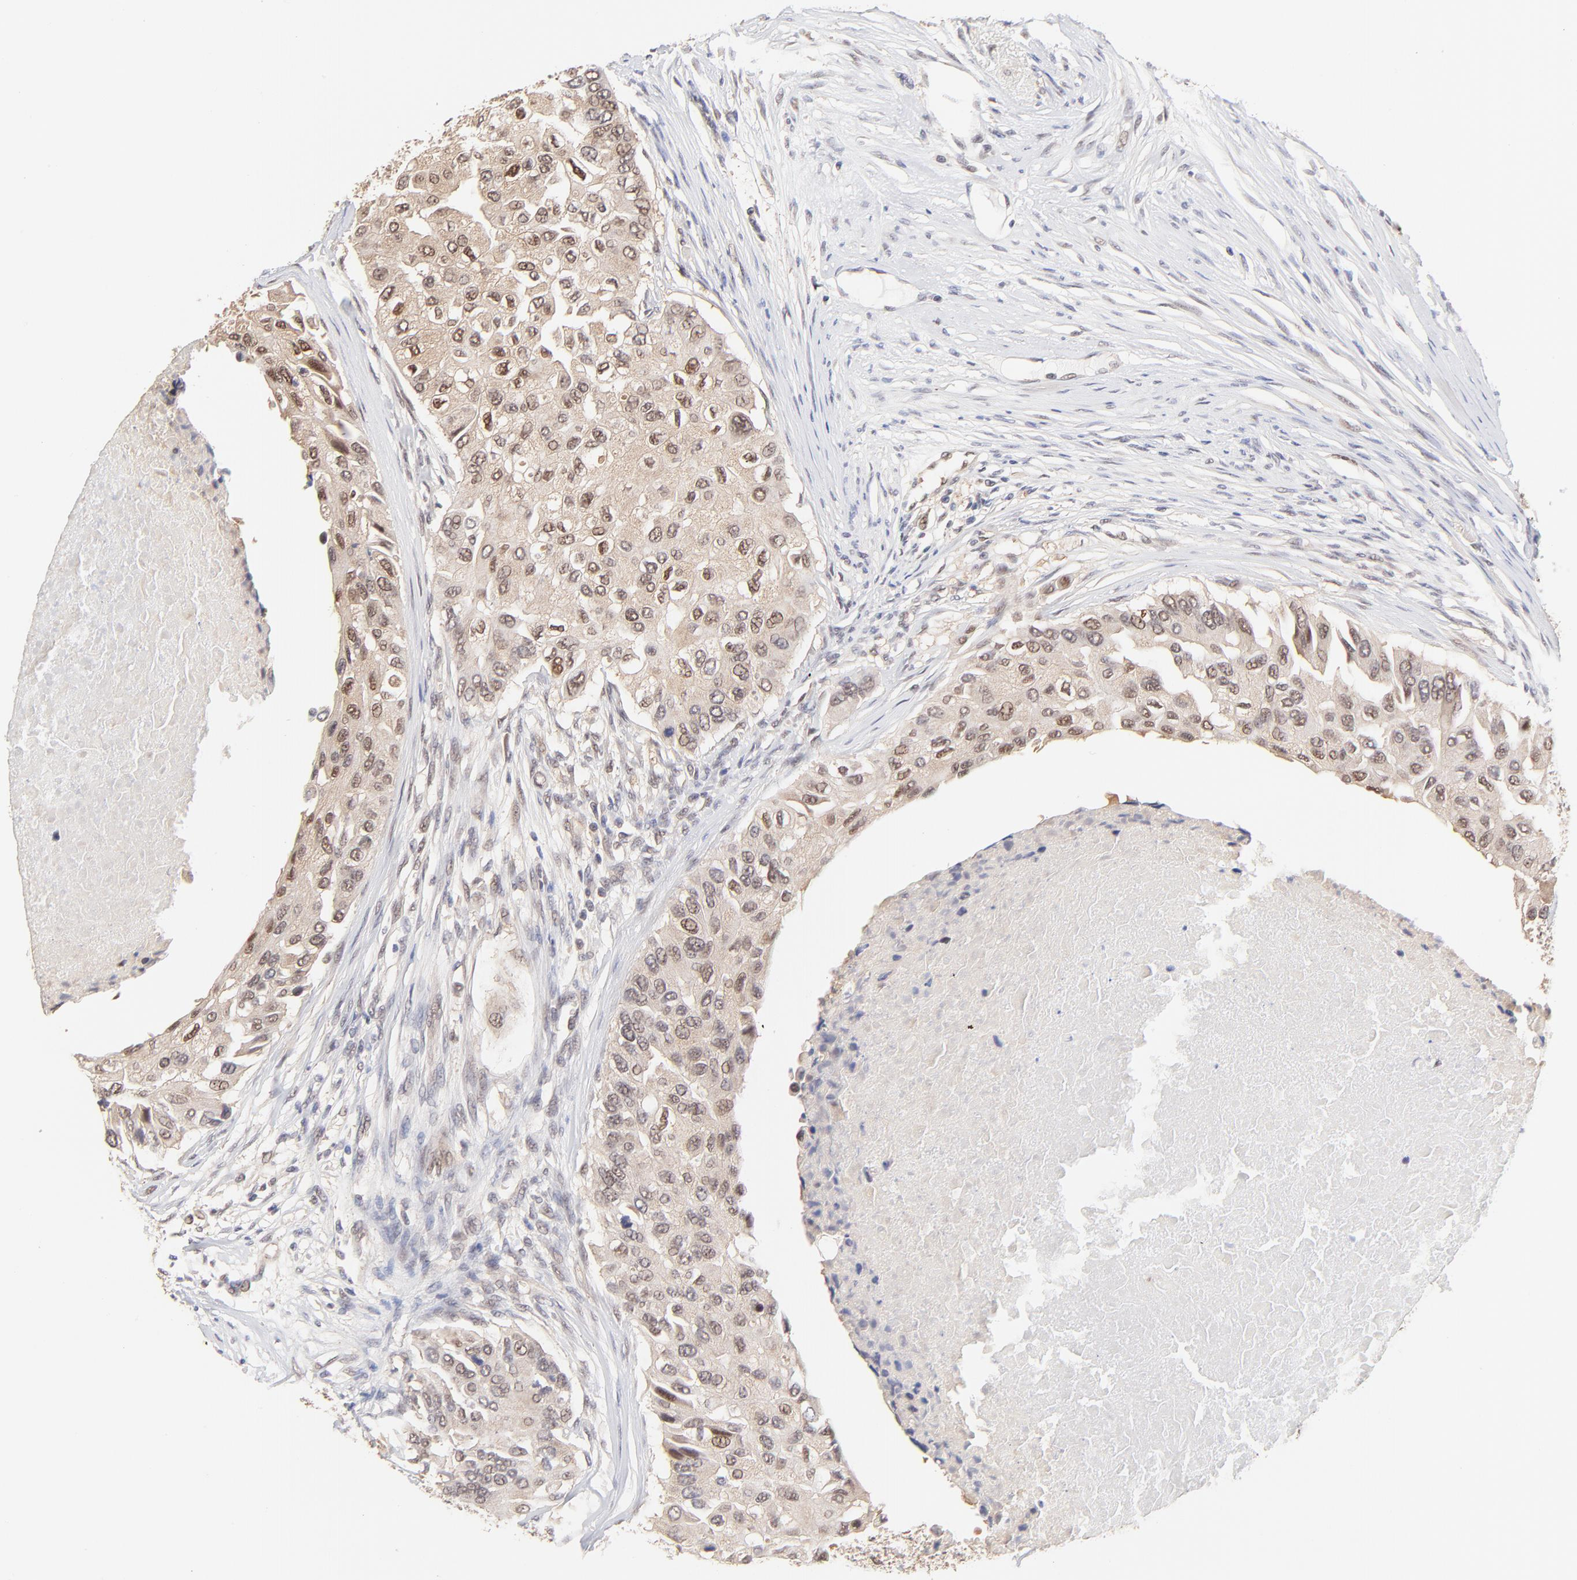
{"staining": {"intensity": "weak", "quantity": "25%-75%", "location": "cytoplasmic/membranous,nuclear"}, "tissue": "breast cancer", "cell_type": "Tumor cells", "image_type": "cancer", "snomed": [{"axis": "morphology", "description": "Normal tissue, NOS"}, {"axis": "morphology", "description": "Duct carcinoma"}, {"axis": "topography", "description": "Breast"}], "caption": "A micrograph showing weak cytoplasmic/membranous and nuclear staining in about 25%-75% of tumor cells in infiltrating ductal carcinoma (breast), as visualized by brown immunohistochemical staining.", "gene": "PSMC4", "patient": {"sex": "female", "age": 49}}